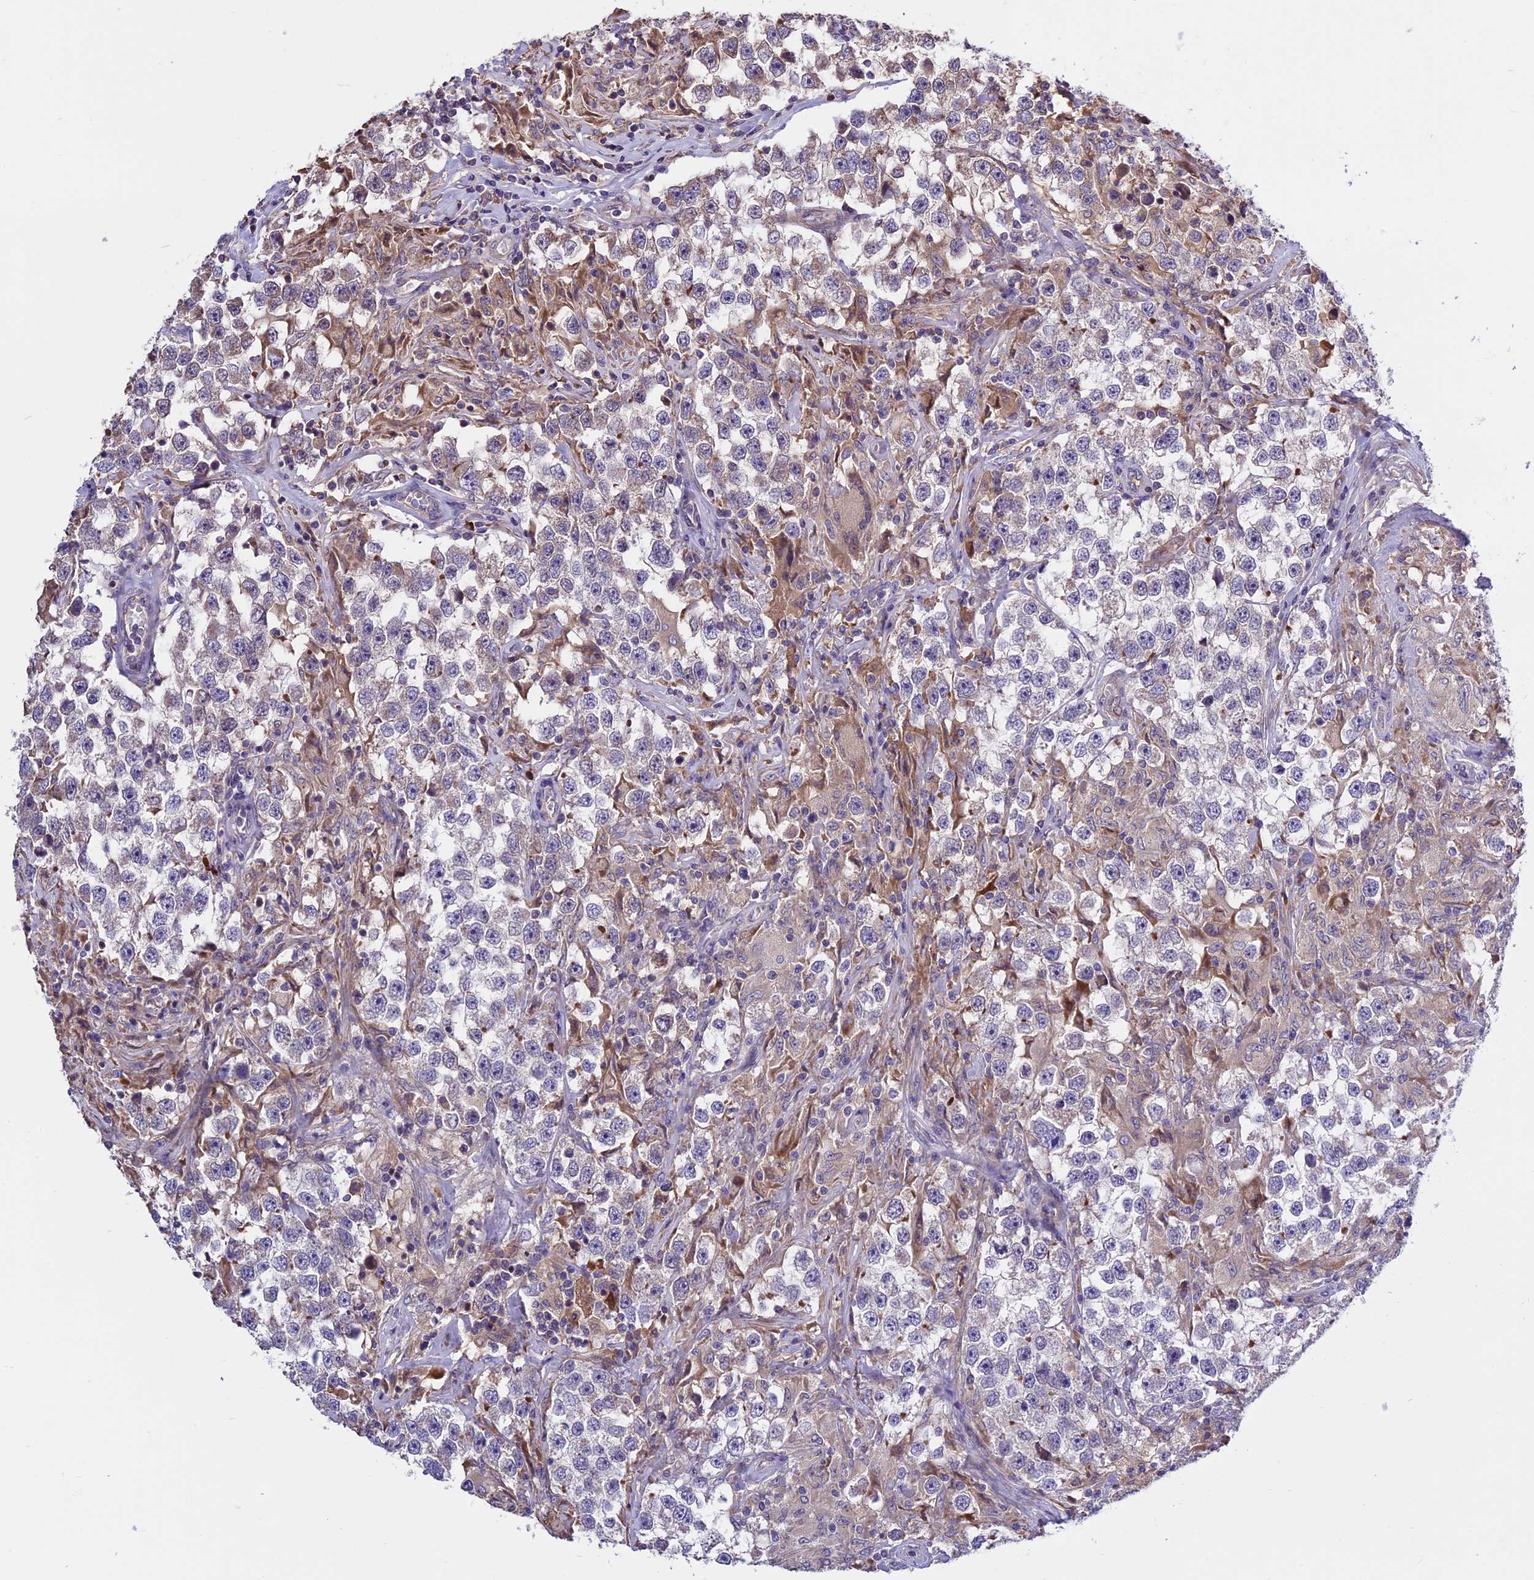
{"staining": {"intensity": "weak", "quantity": "<25%", "location": "cytoplasmic/membranous"}, "tissue": "testis cancer", "cell_type": "Tumor cells", "image_type": "cancer", "snomed": [{"axis": "morphology", "description": "Seminoma, NOS"}, {"axis": "topography", "description": "Testis"}], "caption": "A high-resolution histopathology image shows immunohistochemistry (IHC) staining of testis seminoma, which shows no significant staining in tumor cells.", "gene": "ABCC10", "patient": {"sex": "male", "age": 46}}